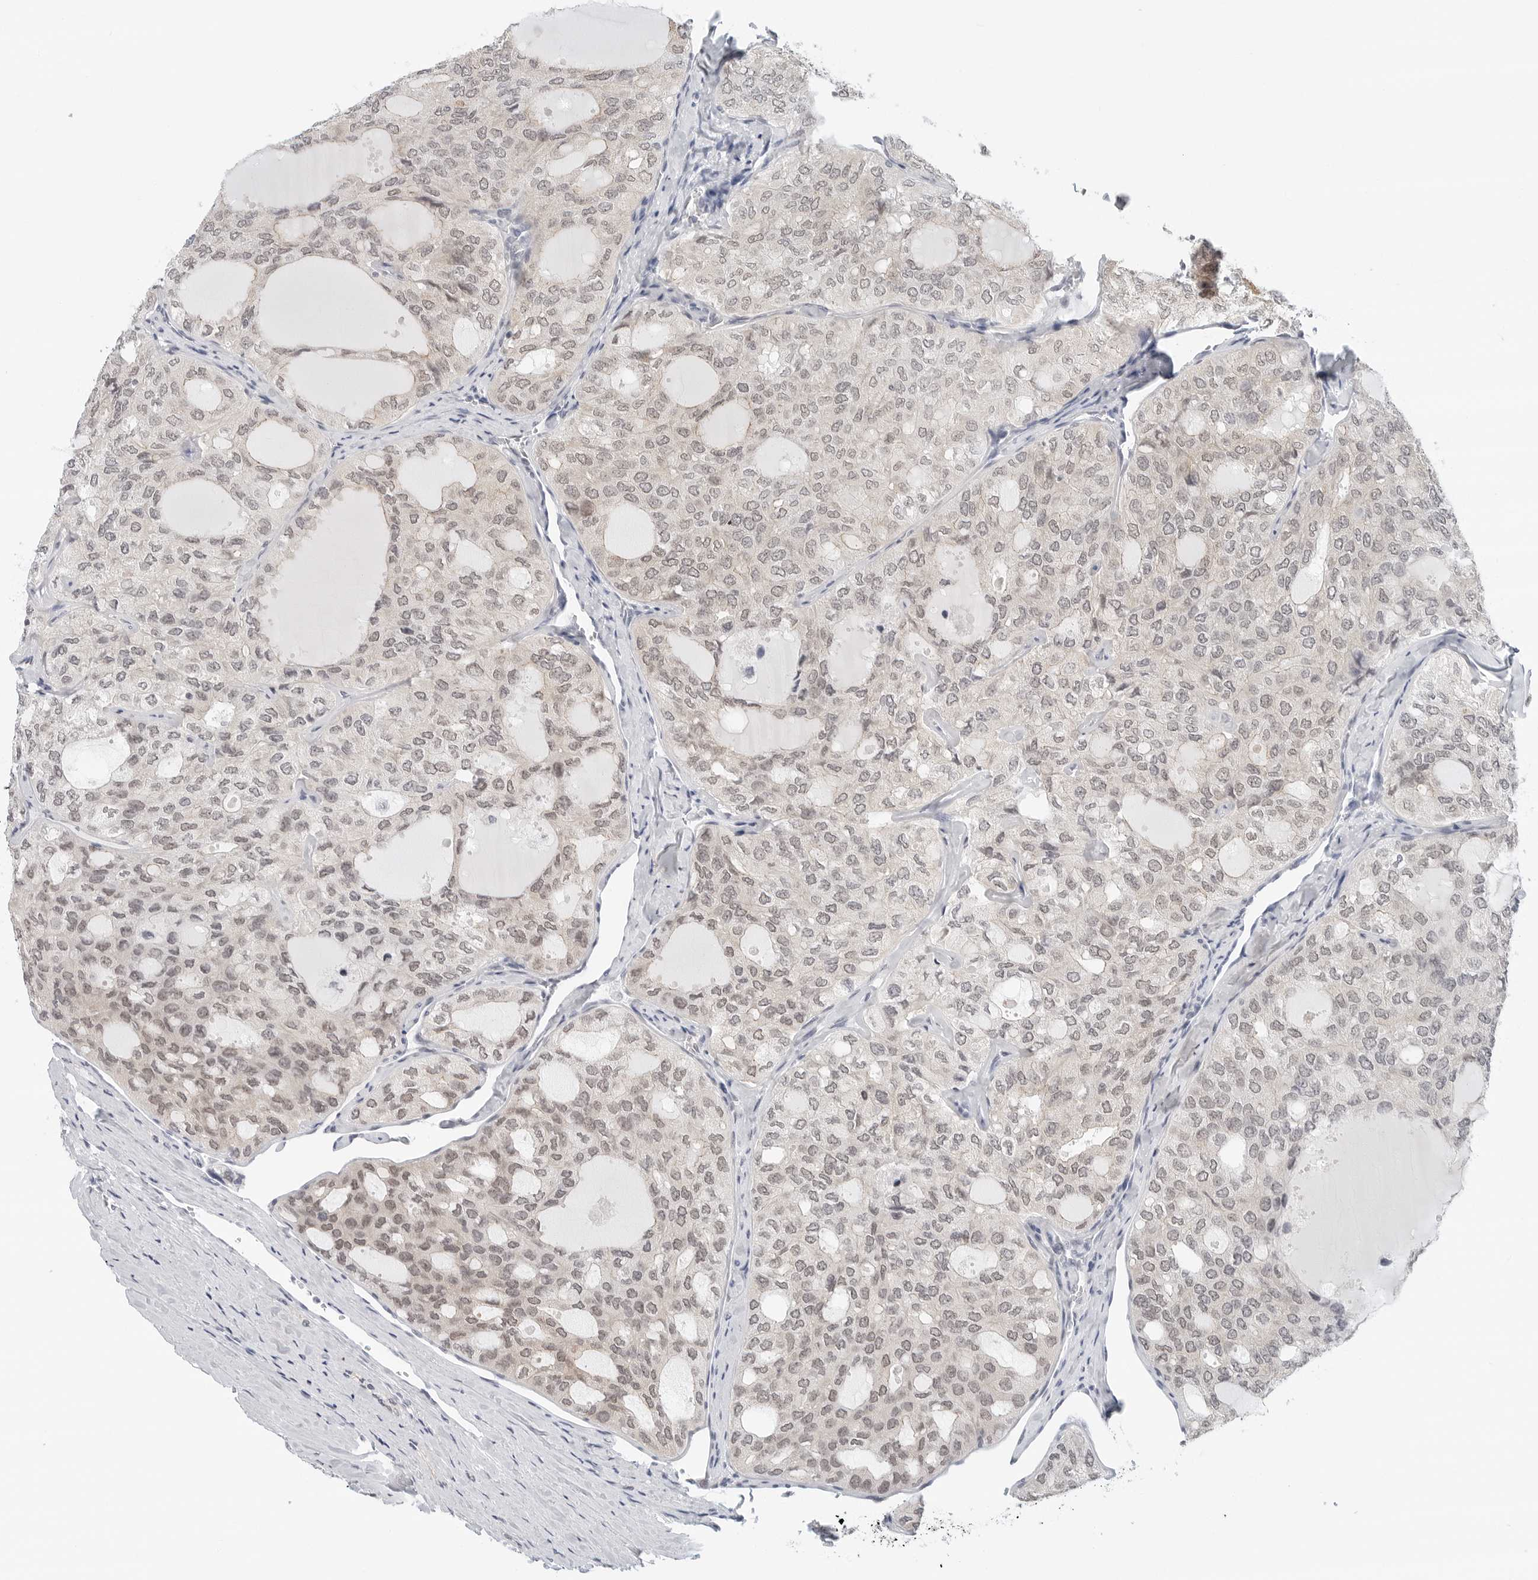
{"staining": {"intensity": "weak", "quantity": ">75%", "location": "nuclear"}, "tissue": "thyroid cancer", "cell_type": "Tumor cells", "image_type": "cancer", "snomed": [{"axis": "morphology", "description": "Follicular adenoma carcinoma, NOS"}, {"axis": "topography", "description": "Thyroid gland"}], "caption": "IHC histopathology image of thyroid follicular adenoma carcinoma stained for a protein (brown), which displays low levels of weak nuclear positivity in about >75% of tumor cells.", "gene": "TSEN2", "patient": {"sex": "male", "age": 75}}